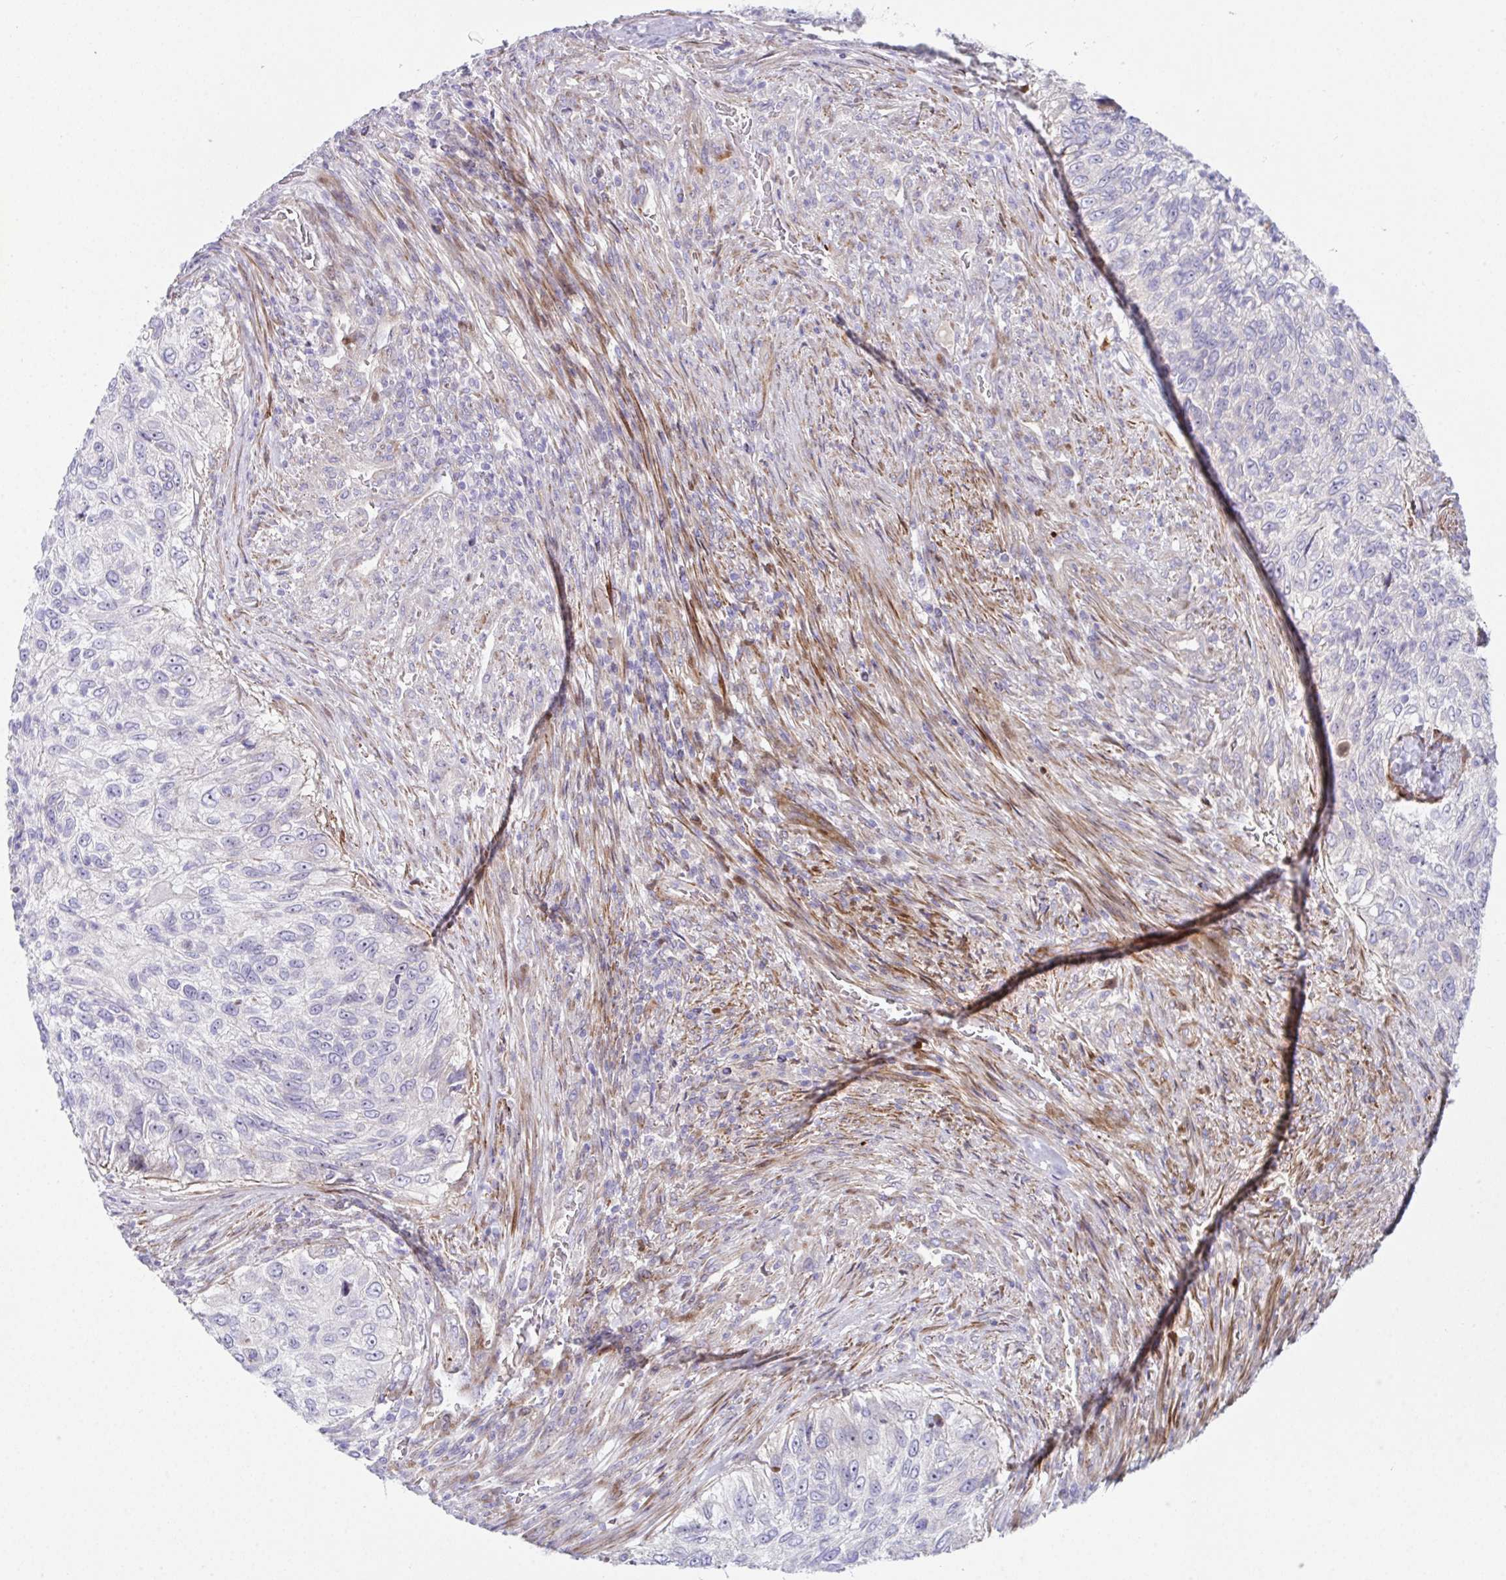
{"staining": {"intensity": "negative", "quantity": "none", "location": "none"}, "tissue": "urothelial cancer", "cell_type": "Tumor cells", "image_type": "cancer", "snomed": [{"axis": "morphology", "description": "Urothelial carcinoma, High grade"}, {"axis": "topography", "description": "Urinary bladder"}], "caption": "Tumor cells are negative for brown protein staining in urothelial cancer.", "gene": "ZNF713", "patient": {"sex": "female", "age": 60}}